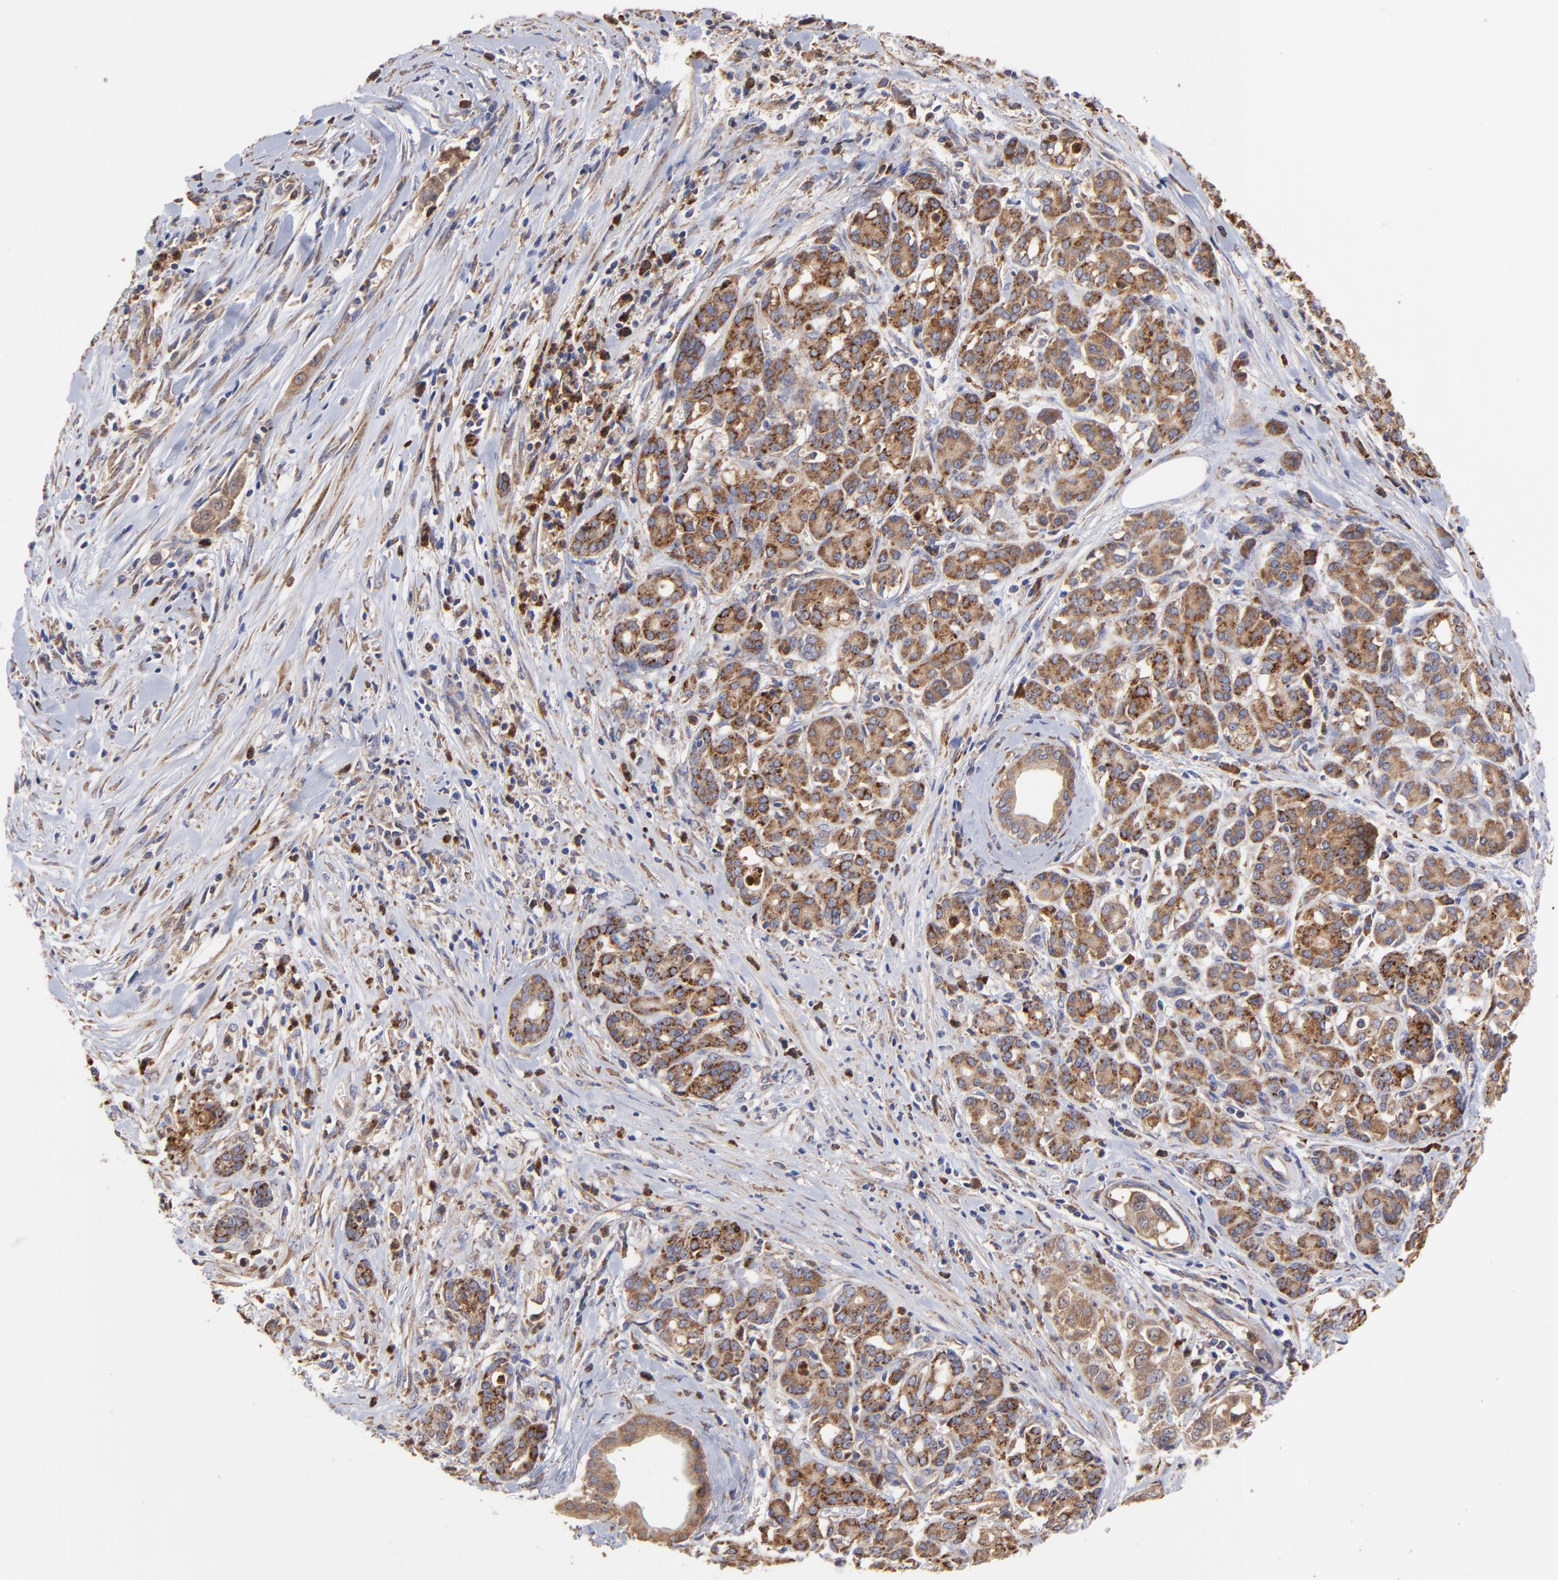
{"staining": {"intensity": "moderate", "quantity": ">75%", "location": "cytoplasmic/membranous"}, "tissue": "pancreatic cancer", "cell_type": "Tumor cells", "image_type": "cancer", "snomed": [{"axis": "morphology", "description": "Adenocarcinoma, NOS"}, {"axis": "topography", "description": "Pancreas"}], "caption": "This is a micrograph of IHC staining of pancreatic cancer, which shows moderate positivity in the cytoplasmic/membranous of tumor cells.", "gene": "PFKM", "patient": {"sex": "female", "age": 52}}